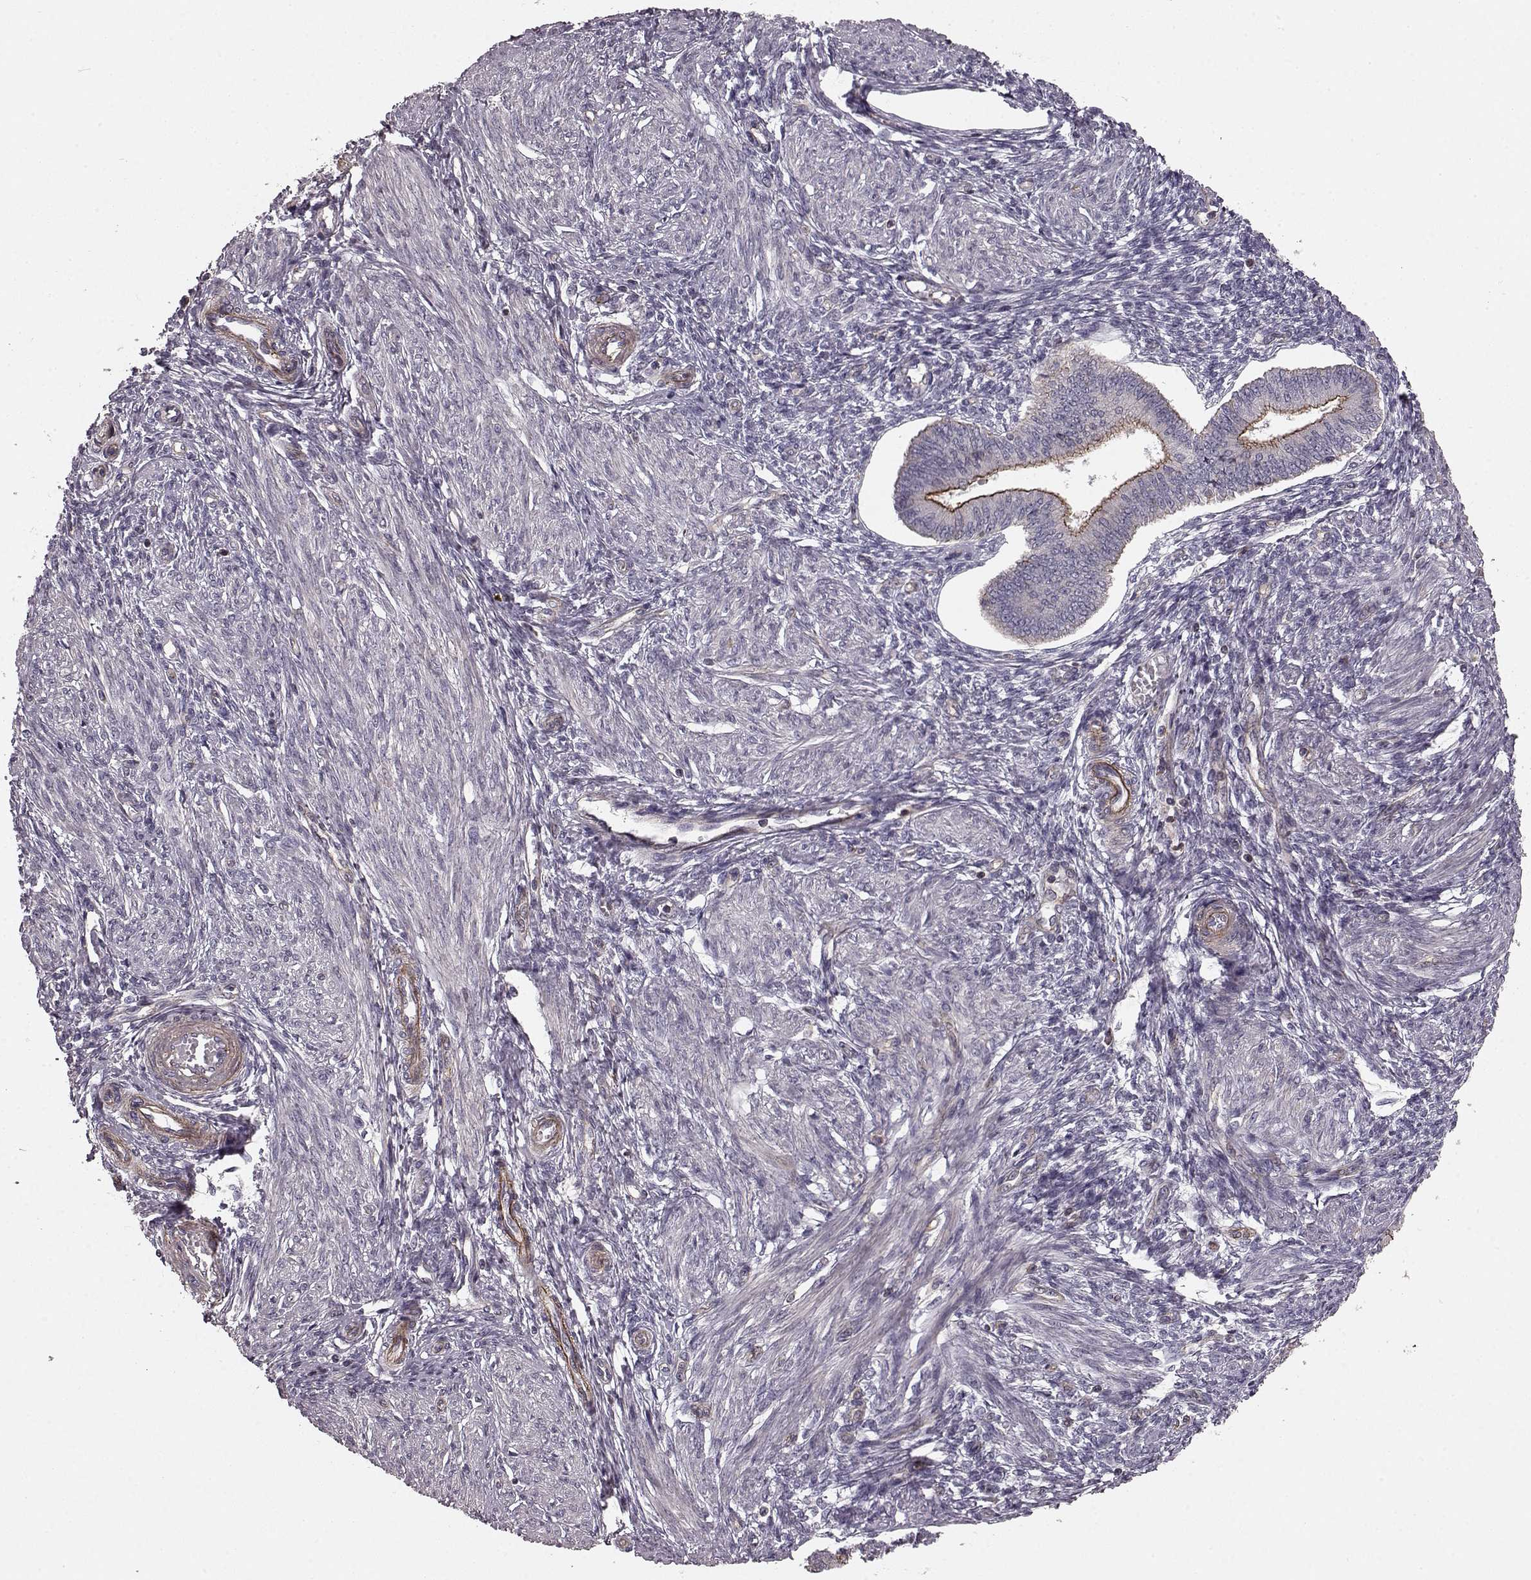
{"staining": {"intensity": "negative", "quantity": "none", "location": "none"}, "tissue": "endometrium", "cell_type": "Cells in endometrial stroma", "image_type": "normal", "snomed": [{"axis": "morphology", "description": "Normal tissue, NOS"}, {"axis": "topography", "description": "Endometrium"}], "caption": "Human endometrium stained for a protein using immunohistochemistry (IHC) reveals no staining in cells in endometrial stroma.", "gene": "SLC22A18", "patient": {"sex": "female", "age": 42}}